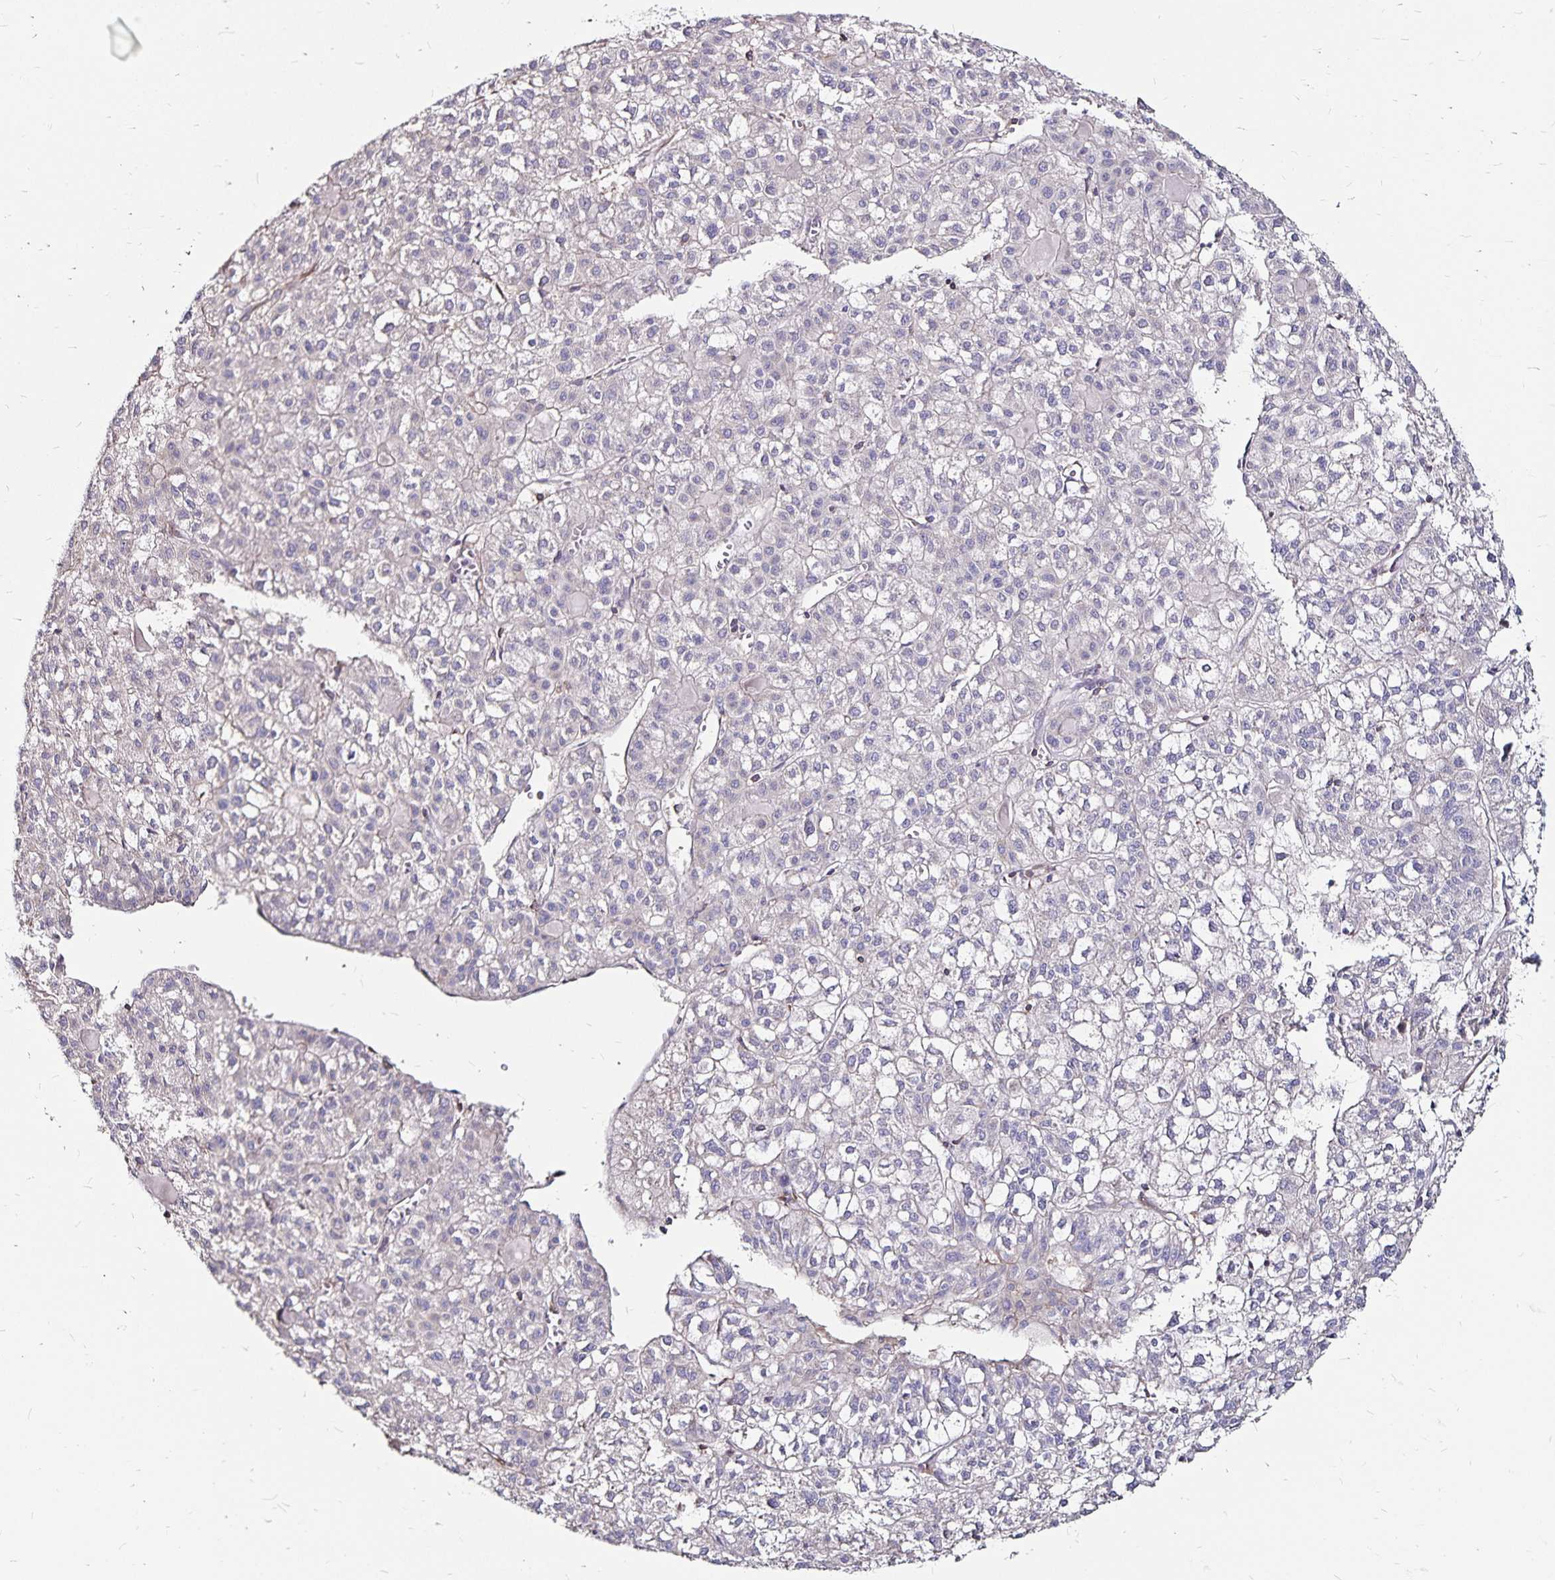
{"staining": {"intensity": "negative", "quantity": "none", "location": "none"}, "tissue": "liver cancer", "cell_type": "Tumor cells", "image_type": "cancer", "snomed": [{"axis": "morphology", "description": "Carcinoma, Hepatocellular, NOS"}, {"axis": "topography", "description": "Liver"}], "caption": "This is an IHC histopathology image of human liver cancer (hepatocellular carcinoma). There is no positivity in tumor cells.", "gene": "RPRML", "patient": {"sex": "female", "age": 43}}